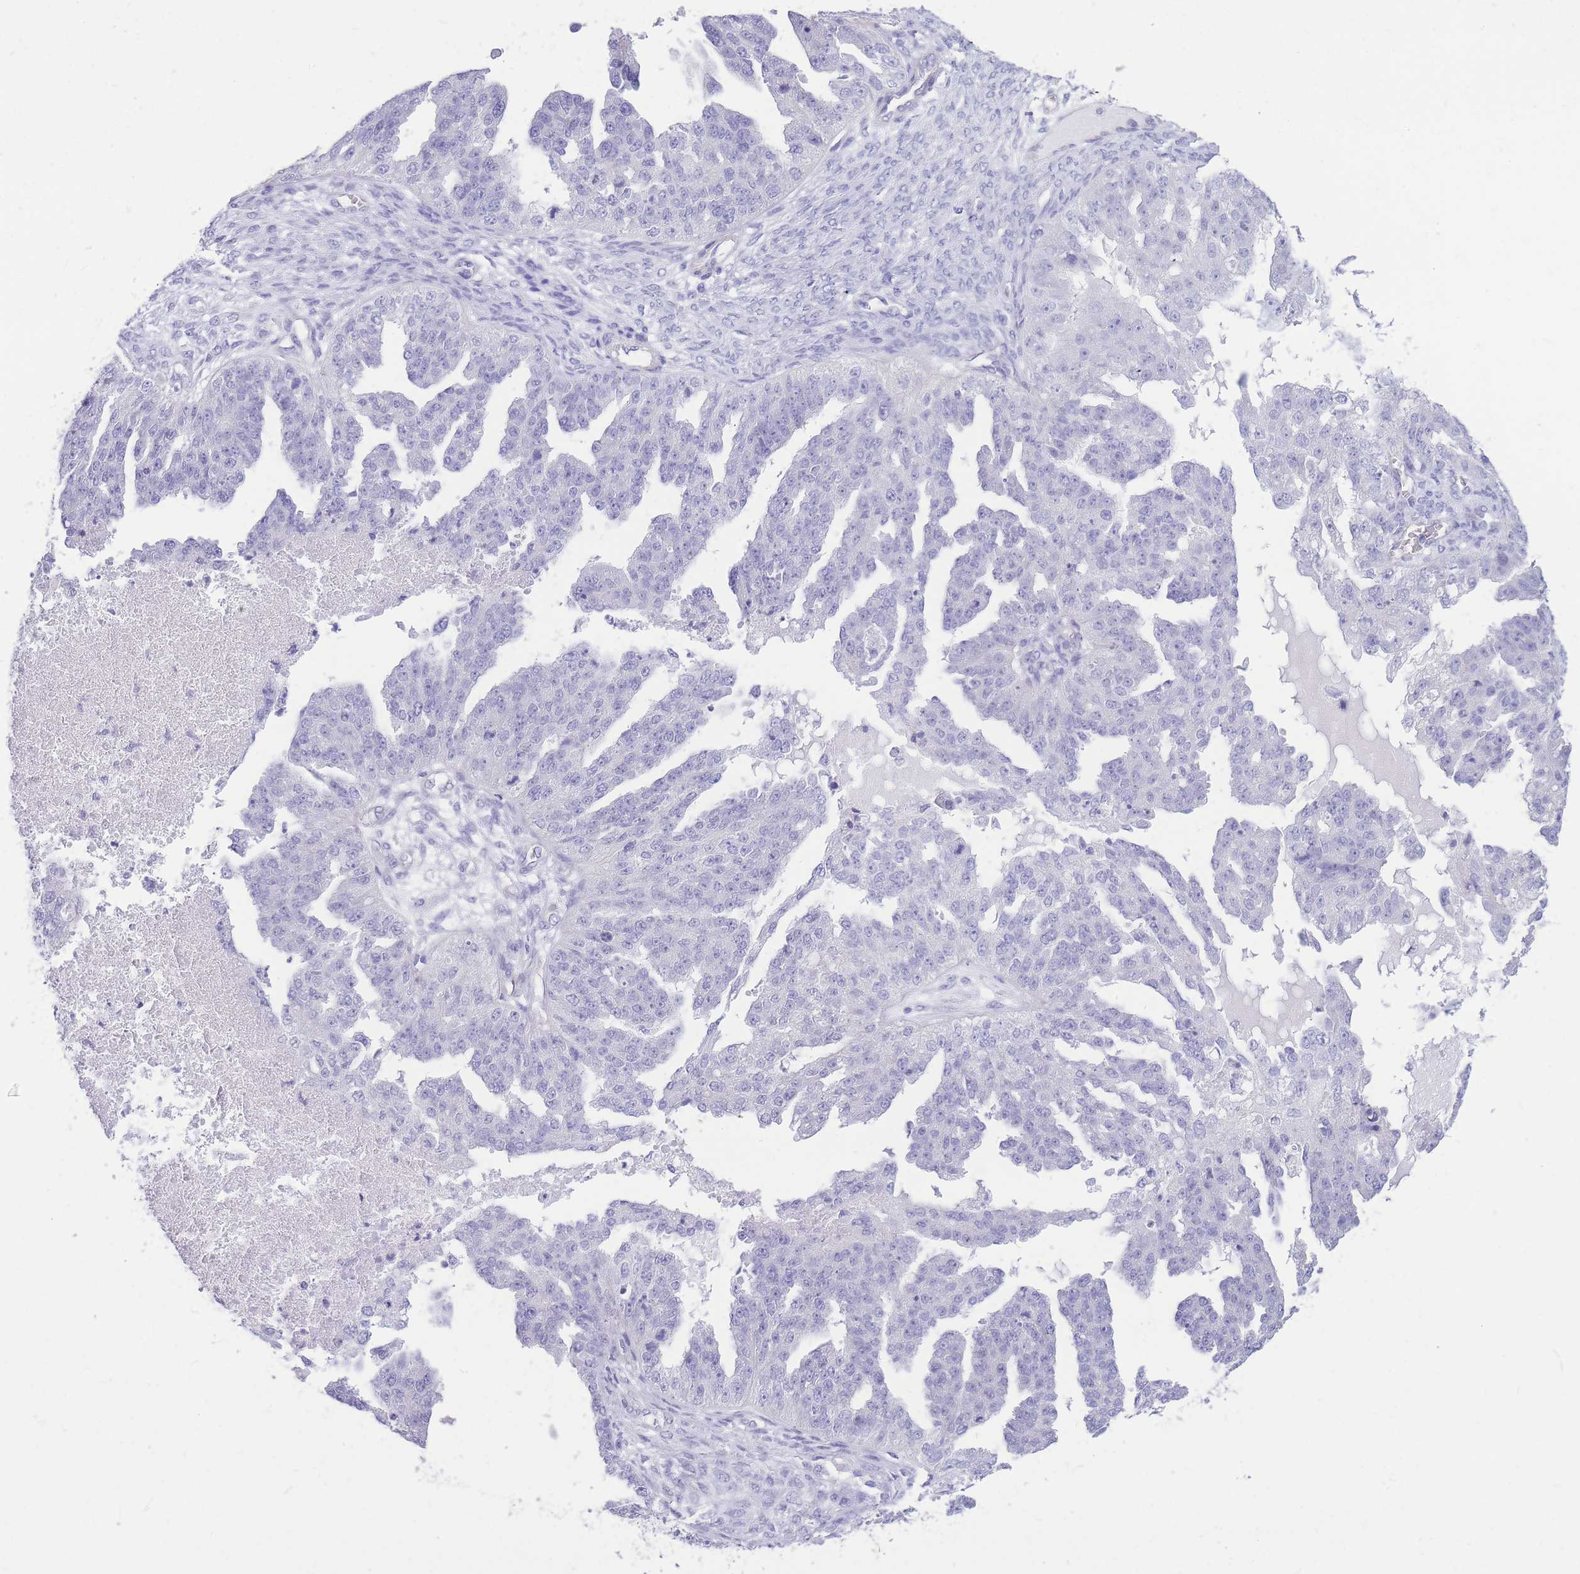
{"staining": {"intensity": "negative", "quantity": "none", "location": "none"}, "tissue": "ovarian cancer", "cell_type": "Tumor cells", "image_type": "cancer", "snomed": [{"axis": "morphology", "description": "Cystadenocarcinoma, serous, NOS"}, {"axis": "topography", "description": "Ovary"}], "caption": "Immunohistochemistry (IHC) histopathology image of human ovarian cancer stained for a protein (brown), which displays no expression in tumor cells.", "gene": "ZNF311", "patient": {"sex": "female", "age": 58}}